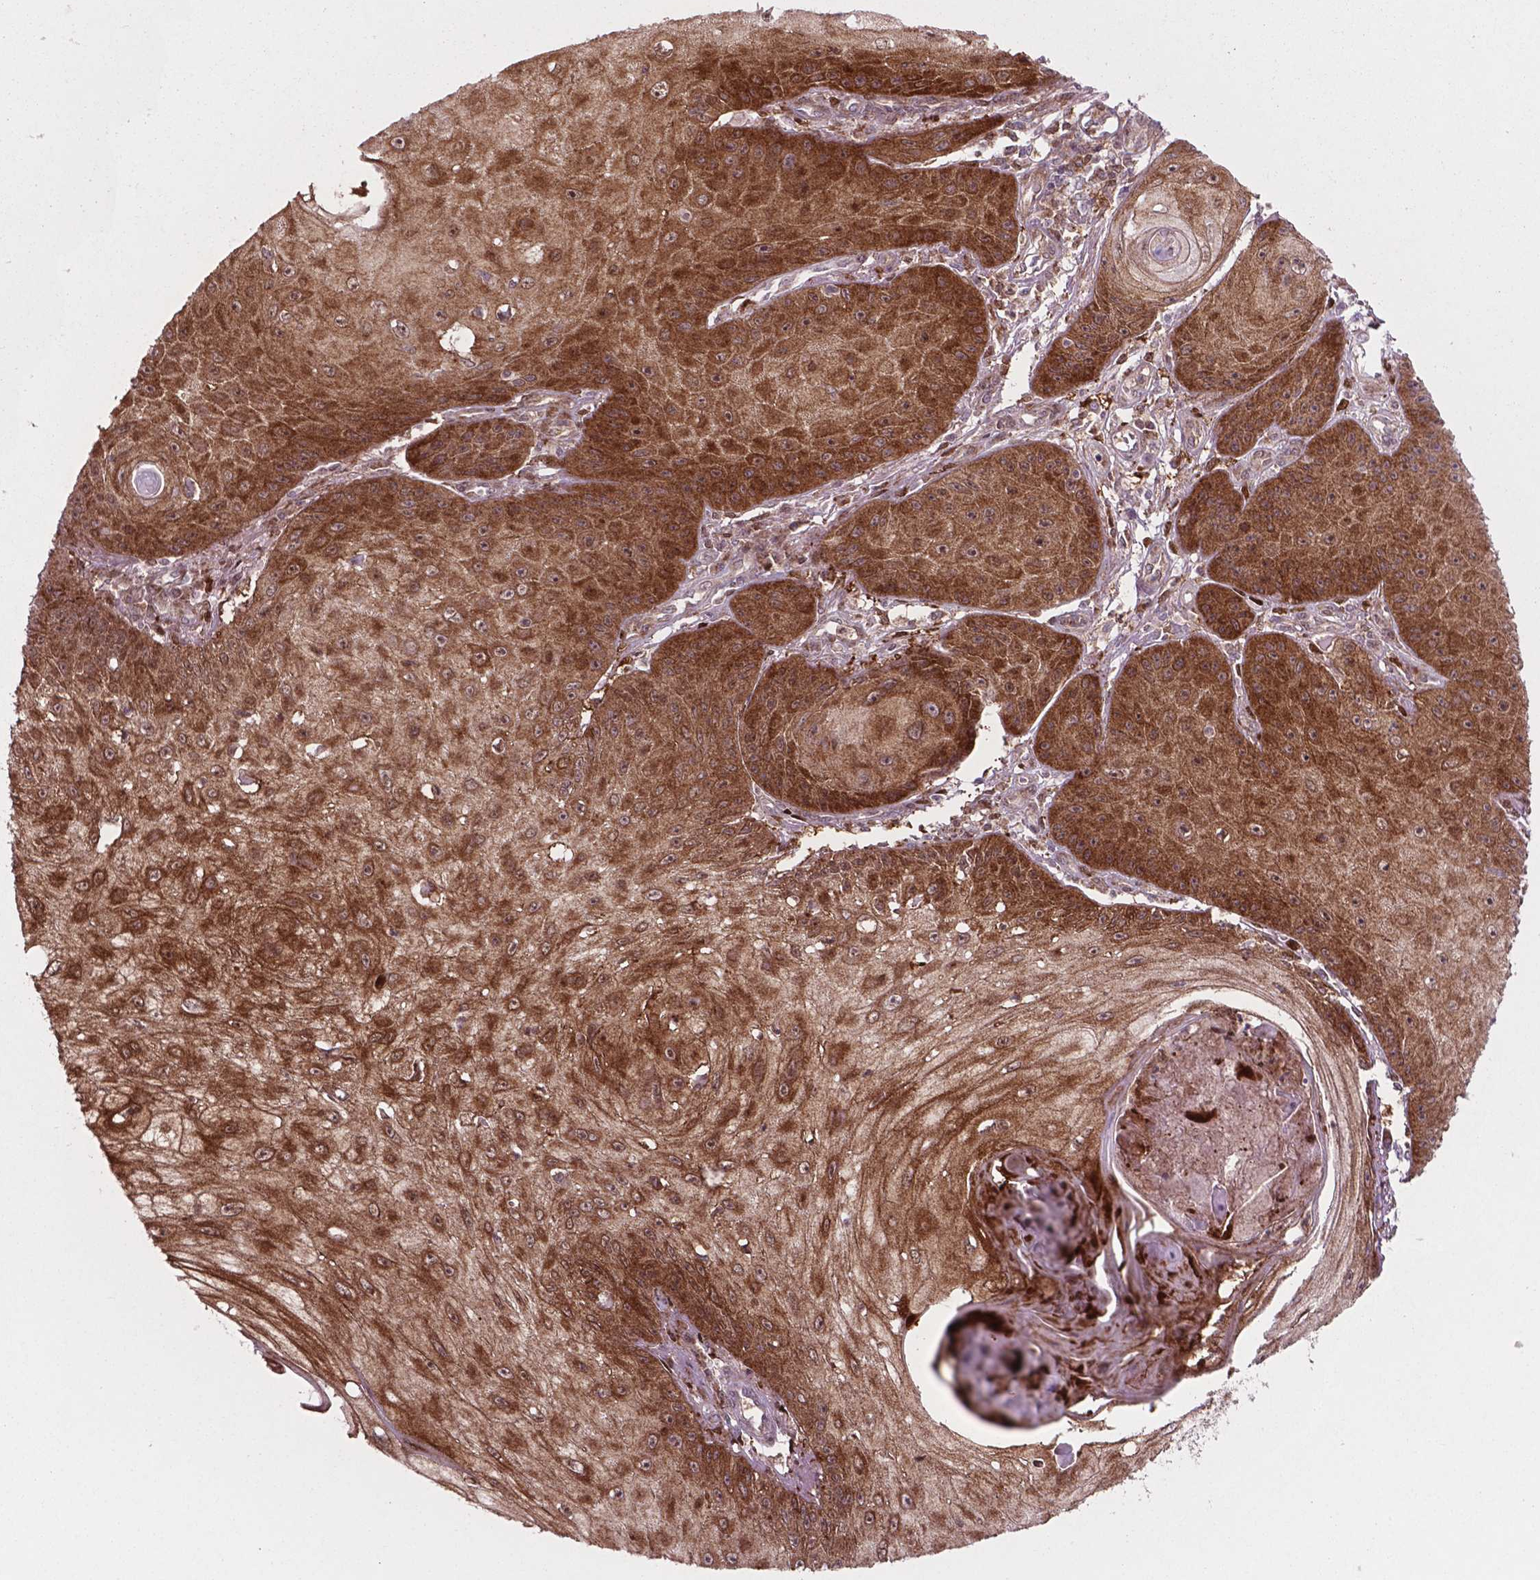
{"staining": {"intensity": "strong", "quantity": ">75%", "location": "cytoplasmic/membranous"}, "tissue": "skin cancer", "cell_type": "Tumor cells", "image_type": "cancer", "snomed": [{"axis": "morphology", "description": "Squamous cell carcinoma, NOS"}, {"axis": "topography", "description": "Skin"}], "caption": "DAB immunohistochemical staining of skin cancer shows strong cytoplasmic/membranous protein expression in approximately >75% of tumor cells.", "gene": "LDHA", "patient": {"sex": "male", "age": 70}}